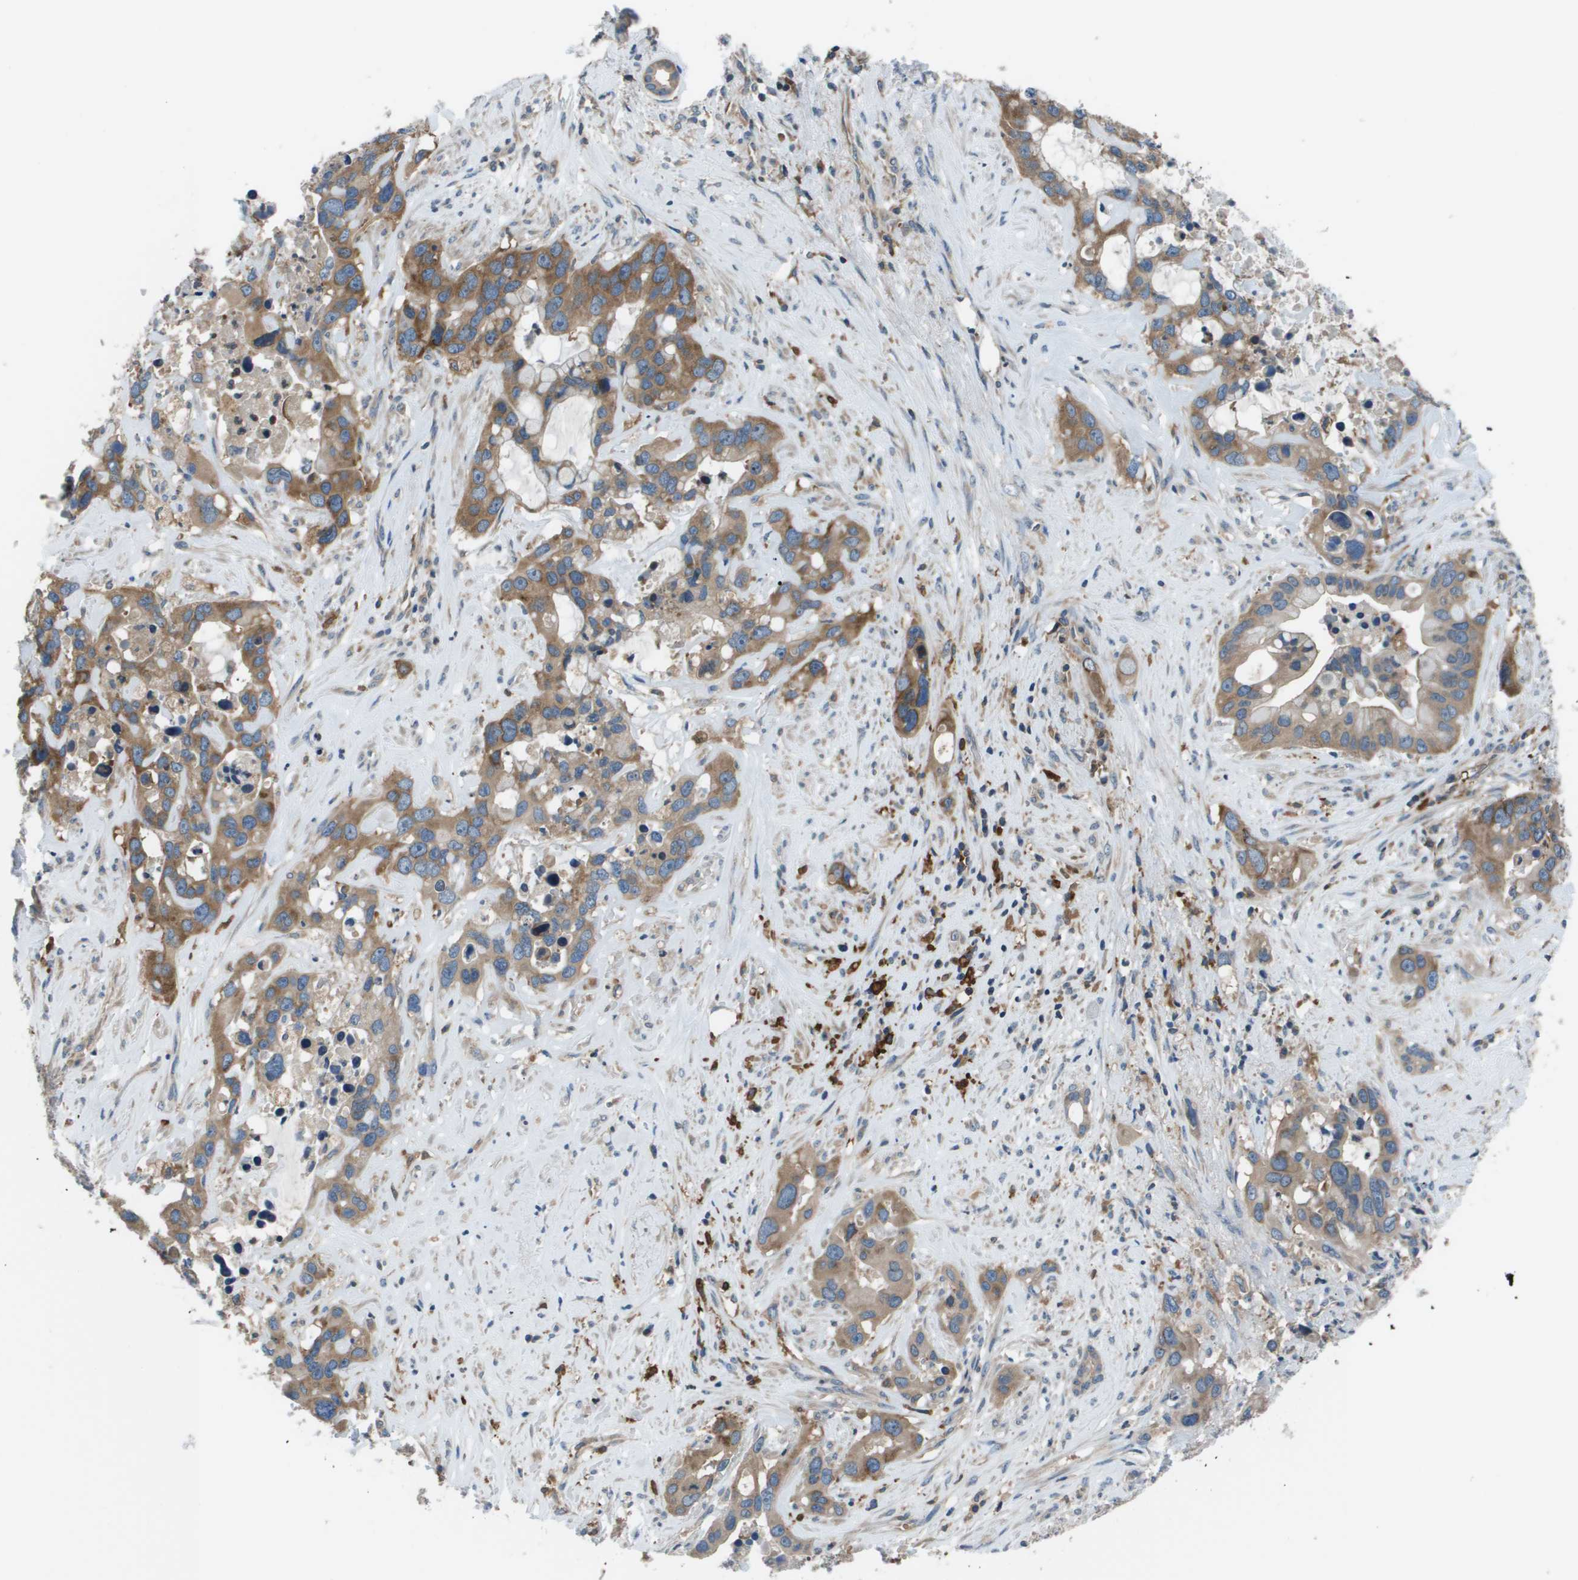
{"staining": {"intensity": "moderate", "quantity": ">75%", "location": "cytoplasmic/membranous"}, "tissue": "liver cancer", "cell_type": "Tumor cells", "image_type": "cancer", "snomed": [{"axis": "morphology", "description": "Cholangiocarcinoma"}, {"axis": "topography", "description": "Liver"}], "caption": "Moderate cytoplasmic/membranous staining for a protein is present in about >75% of tumor cells of liver cancer (cholangiocarcinoma) using immunohistochemistry.", "gene": "EIF3B", "patient": {"sex": "female", "age": 65}}